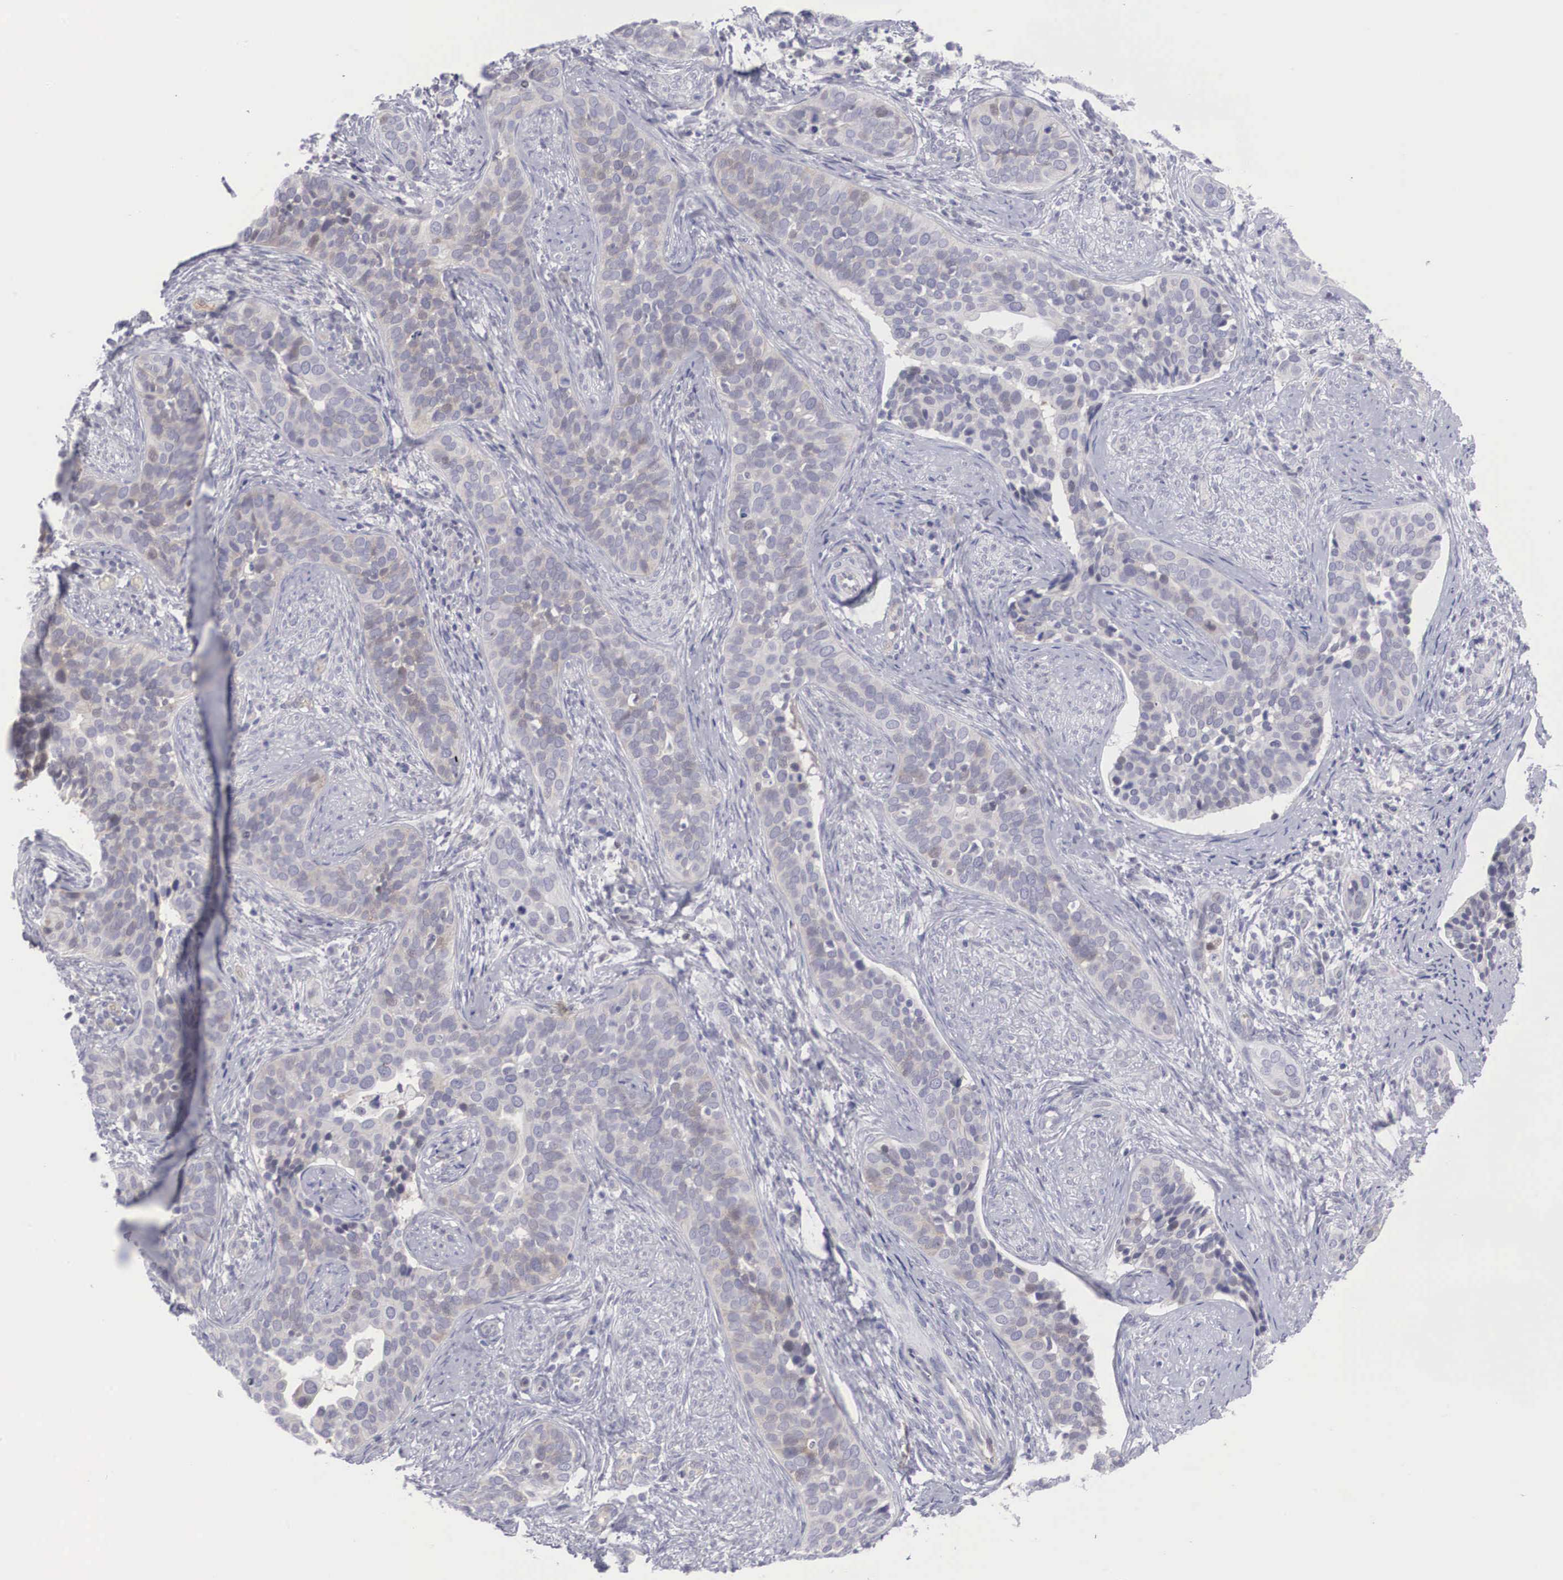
{"staining": {"intensity": "weak", "quantity": "<25%", "location": "cytoplasmic/membranous,nuclear"}, "tissue": "cervical cancer", "cell_type": "Tumor cells", "image_type": "cancer", "snomed": [{"axis": "morphology", "description": "Squamous cell carcinoma, NOS"}, {"axis": "topography", "description": "Cervix"}], "caption": "A high-resolution histopathology image shows immunohistochemistry (IHC) staining of cervical squamous cell carcinoma, which exhibits no significant positivity in tumor cells.", "gene": "RBPJ", "patient": {"sex": "female", "age": 31}}